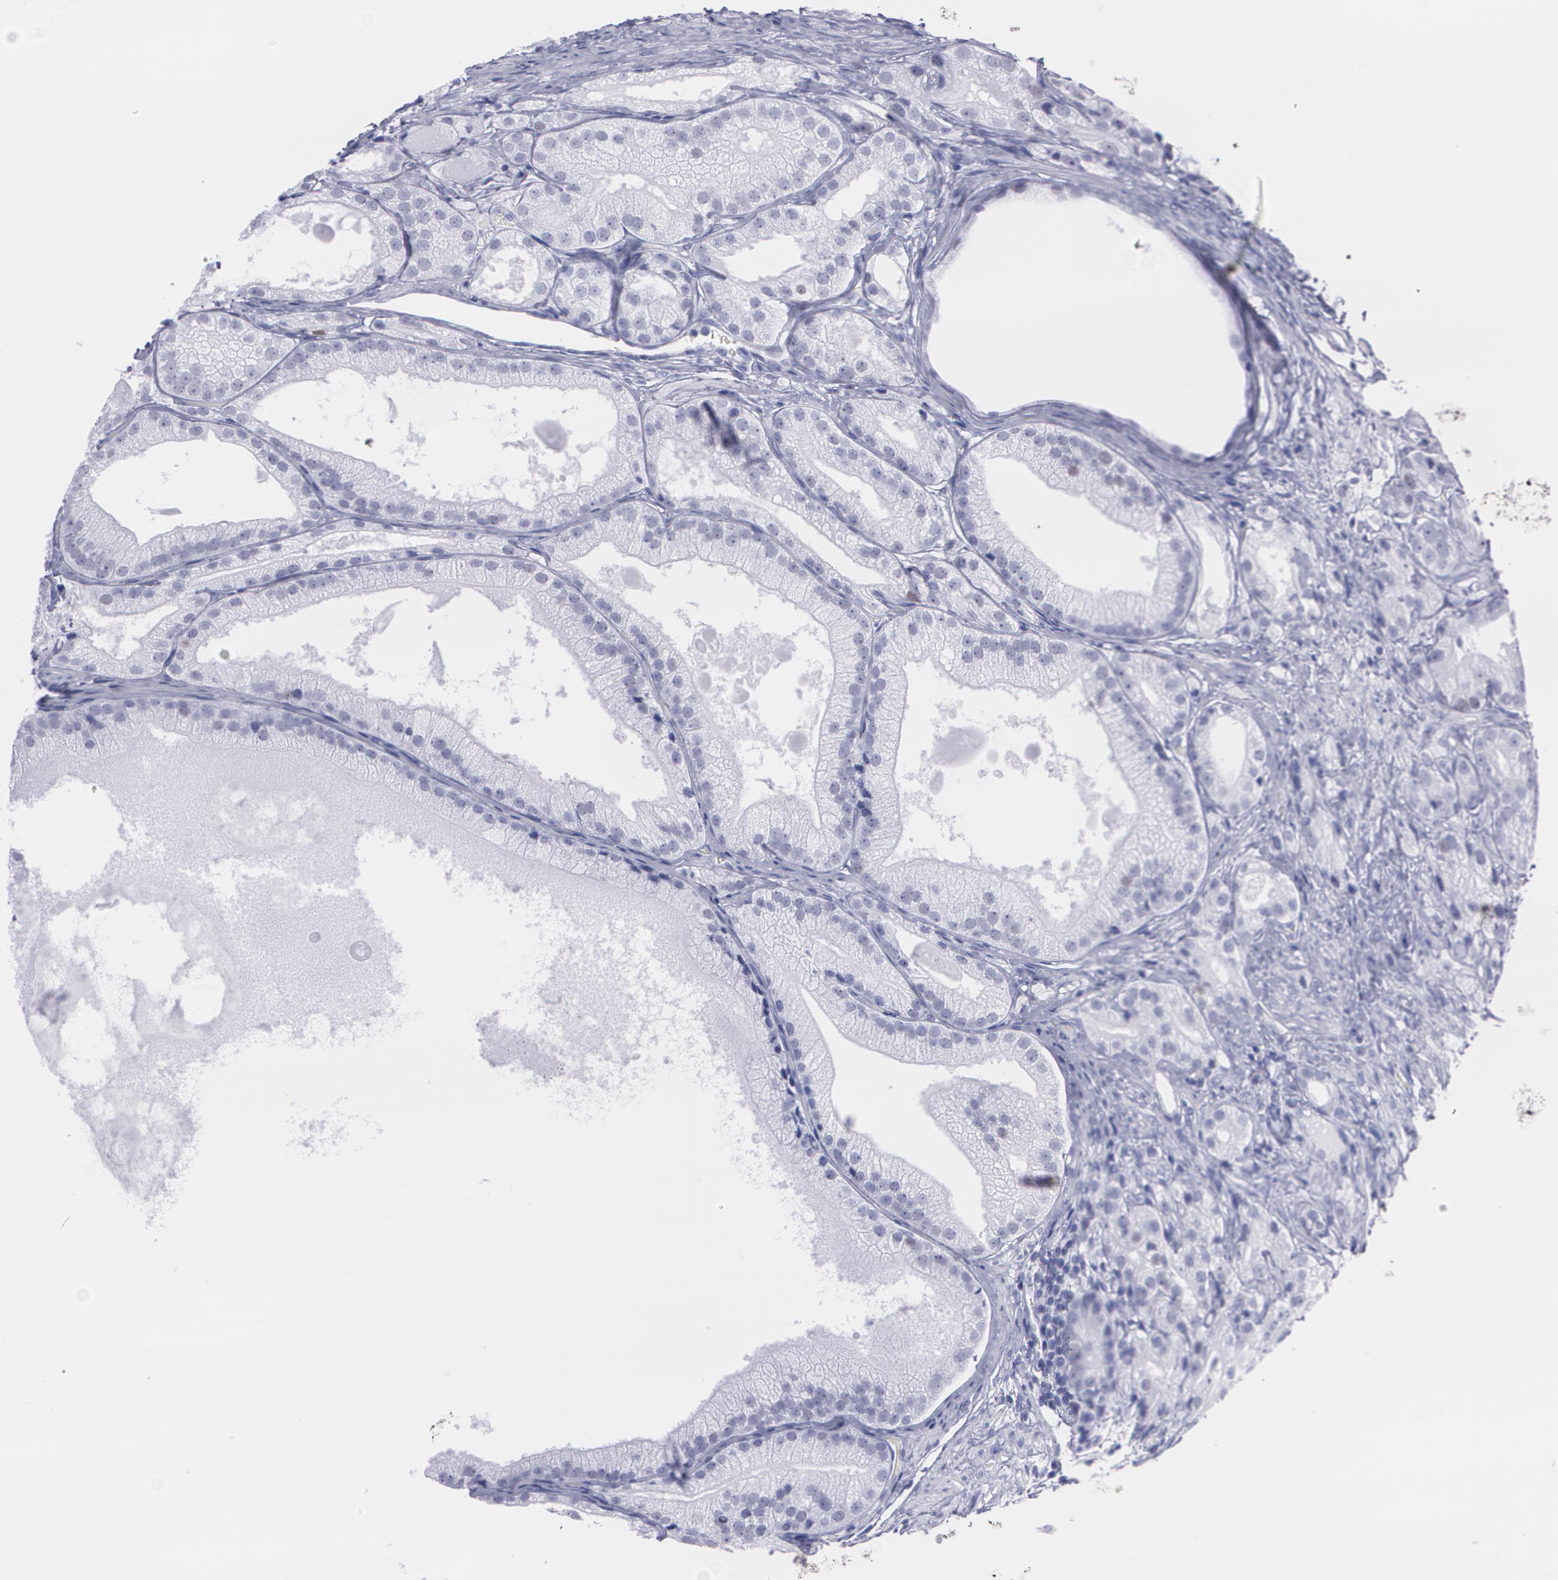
{"staining": {"intensity": "negative", "quantity": "none", "location": "none"}, "tissue": "prostate cancer", "cell_type": "Tumor cells", "image_type": "cancer", "snomed": [{"axis": "morphology", "description": "Adenocarcinoma, Low grade"}, {"axis": "topography", "description": "Prostate"}], "caption": "The image exhibits no significant positivity in tumor cells of prostate adenocarcinoma (low-grade).", "gene": "TP53", "patient": {"sex": "male", "age": 69}}